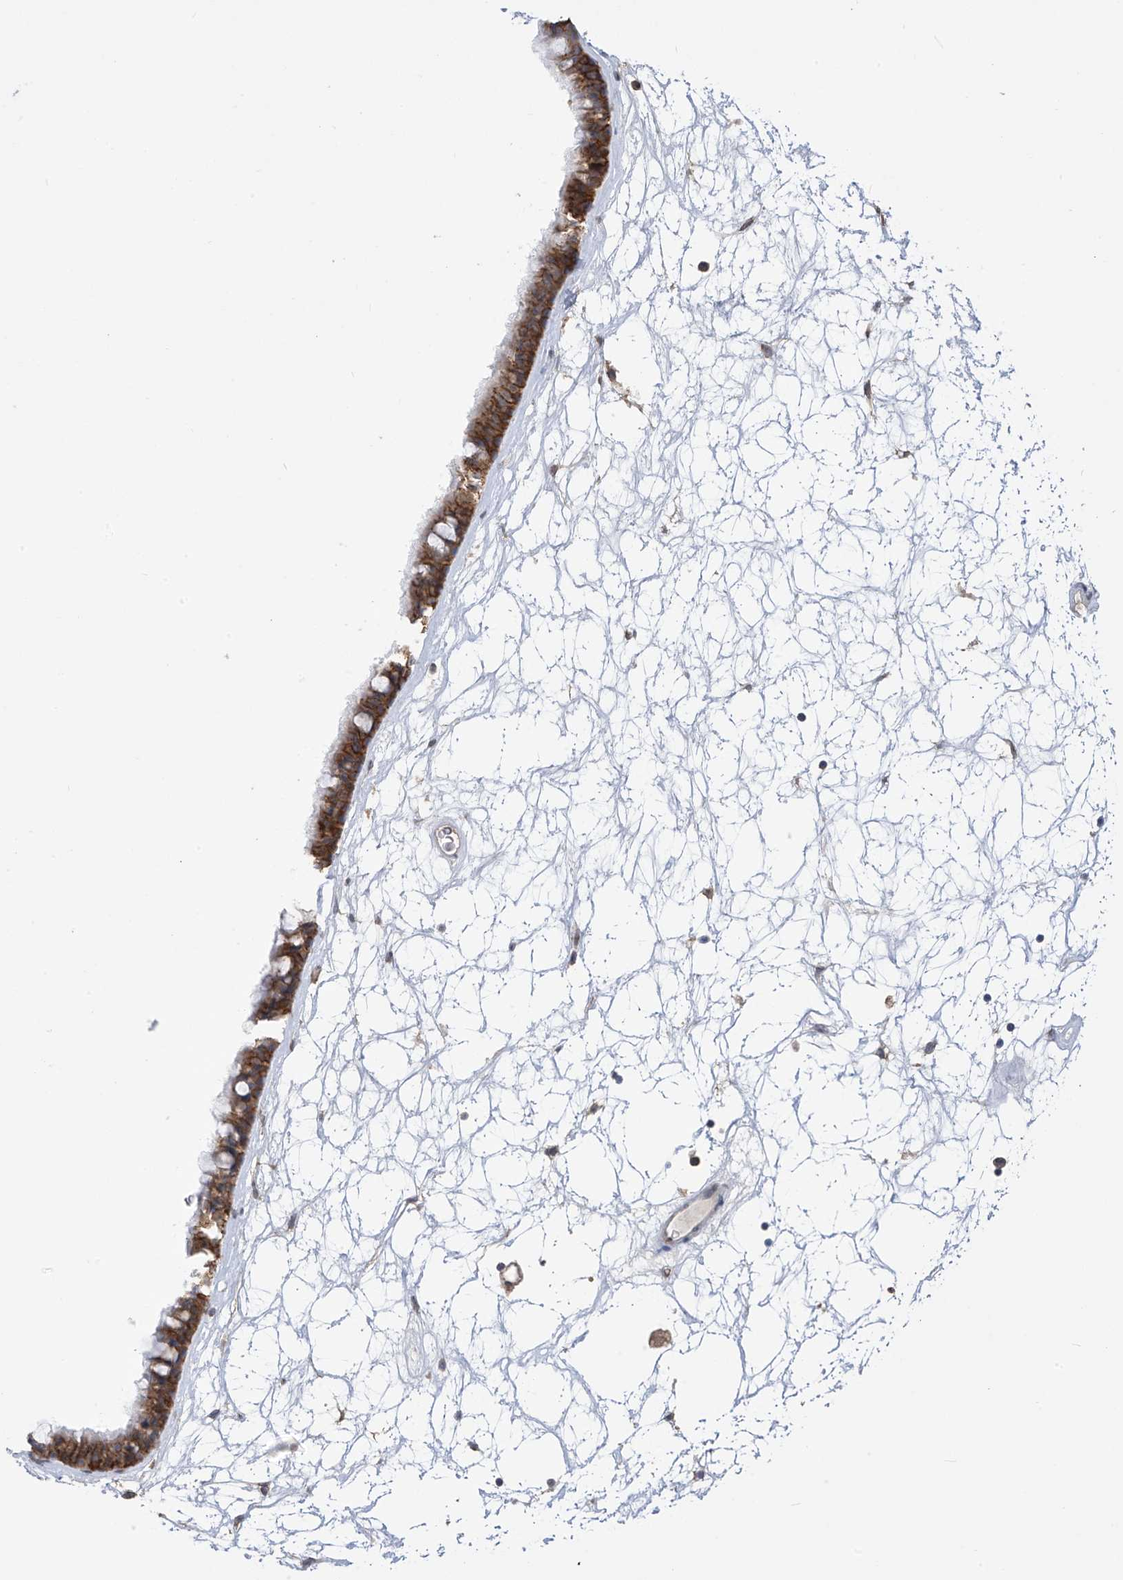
{"staining": {"intensity": "strong", "quantity": ">75%", "location": "cytoplasmic/membranous"}, "tissue": "nasopharynx", "cell_type": "Respiratory epithelial cells", "image_type": "normal", "snomed": [{"axis": "morphology", "description": "Normal tissue, NOS"}, {"axis": "topography", "description": "Nasopharynx"}], "caption": "Immunohistochemical staining of benign nasopharynx shows >75% levels of strong cytoplasmic/membranous protein expression in approximately >75% of respiratory epithelial cells. (Brightfield microscopy of DAB IHC at high magnification).", "gene": "KIAA1522", "patient": {"sex": "male", "age": 64}}